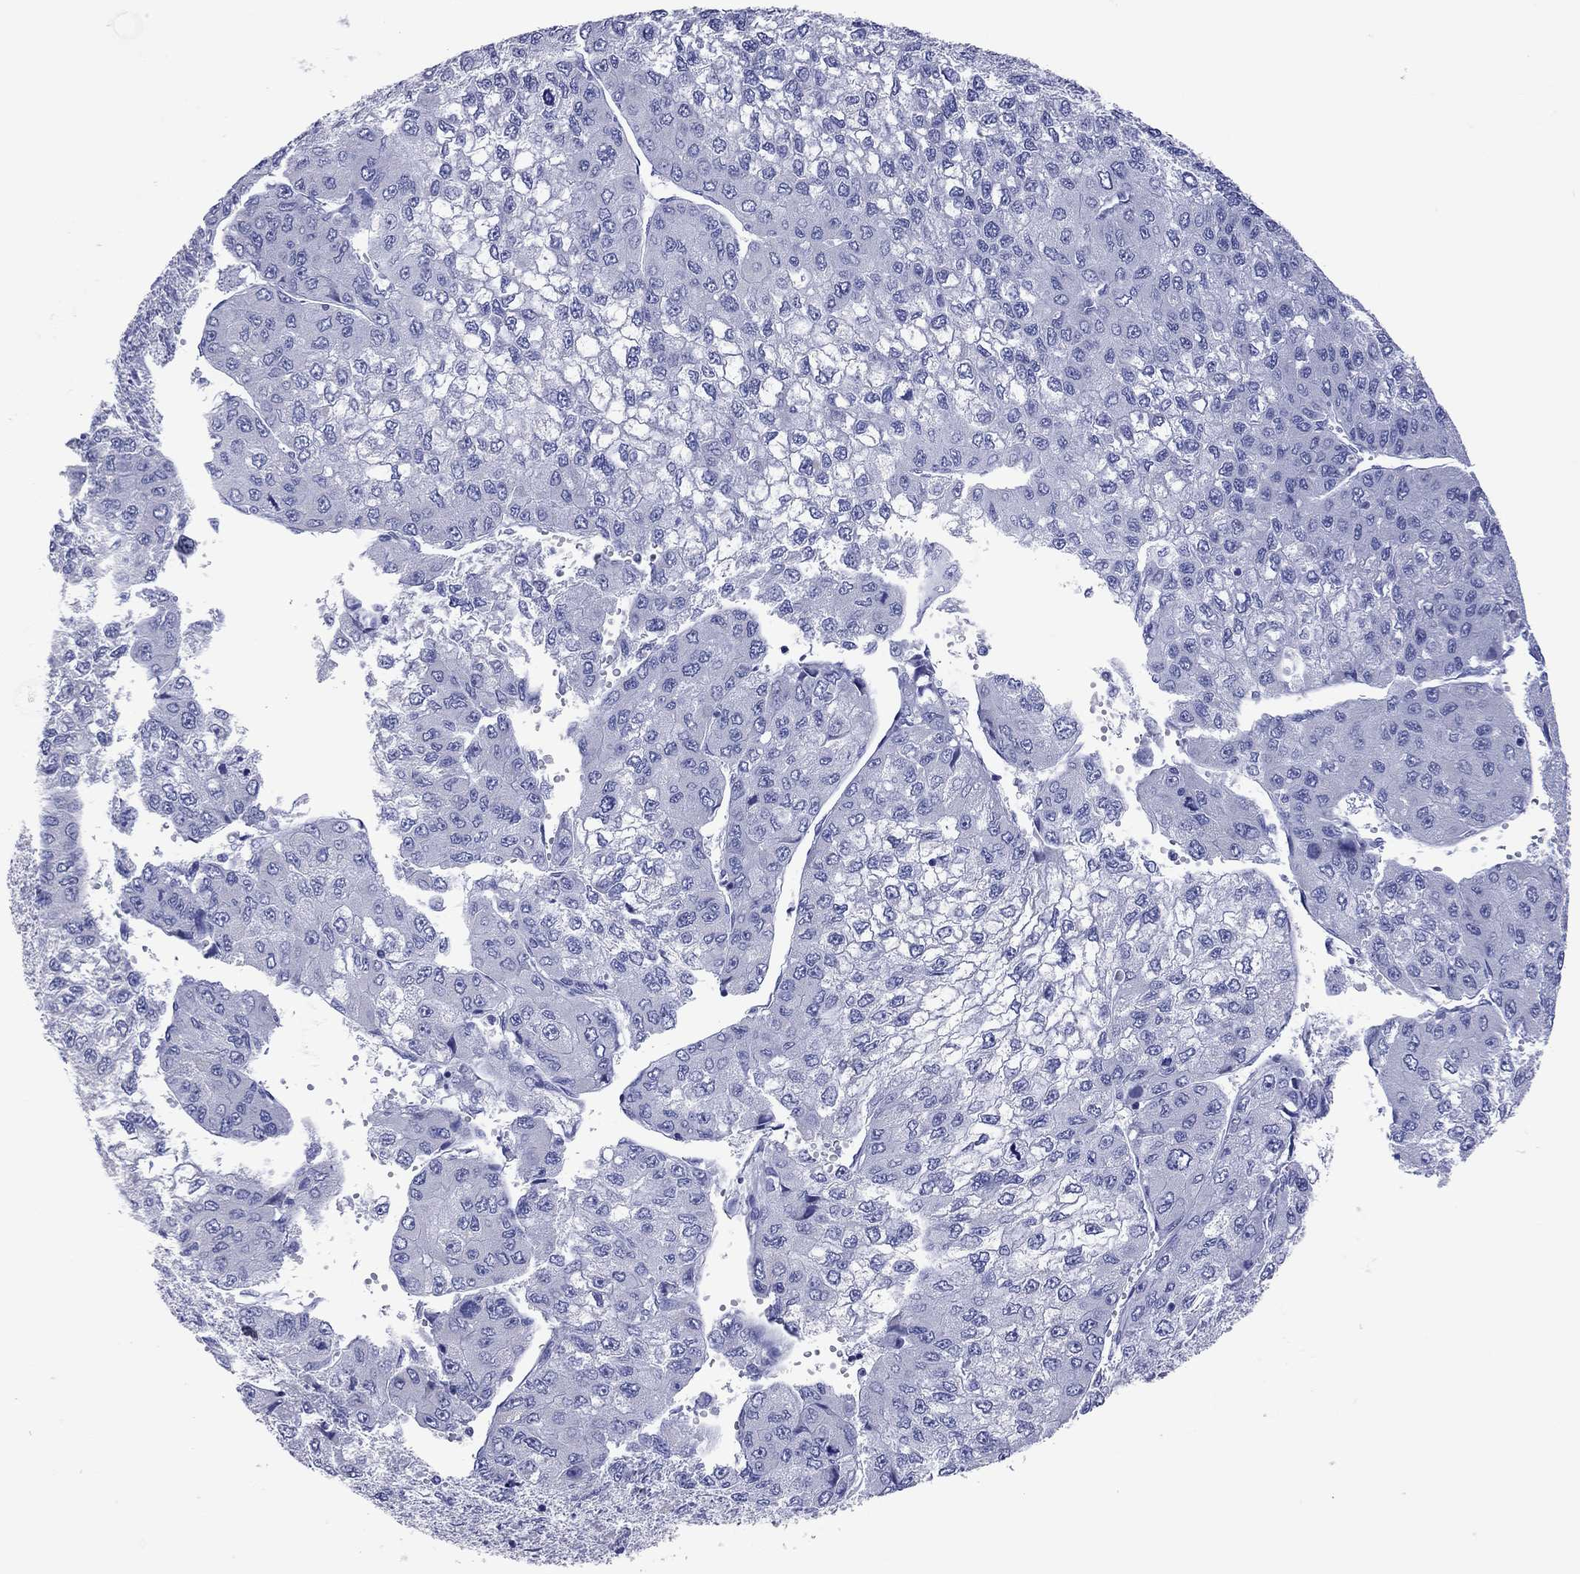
{"staining": {"intensity": "negative", "quantity": "none", "location": "none"}, "tissue": "liver cancer", "cell_type": "Tumor cells", "image_type": "cancer", "snomed": [{"axis": "morphology", "description": "Carcinoma, Hepatocellular, NOS"}, {"axis": "topography", "description": "Liver"}], "caption": "Tumor cells are negative for protein expression in human liver cancer.", "gene": "VSIG10", "patient": {"sex": "female", "age": 66}}